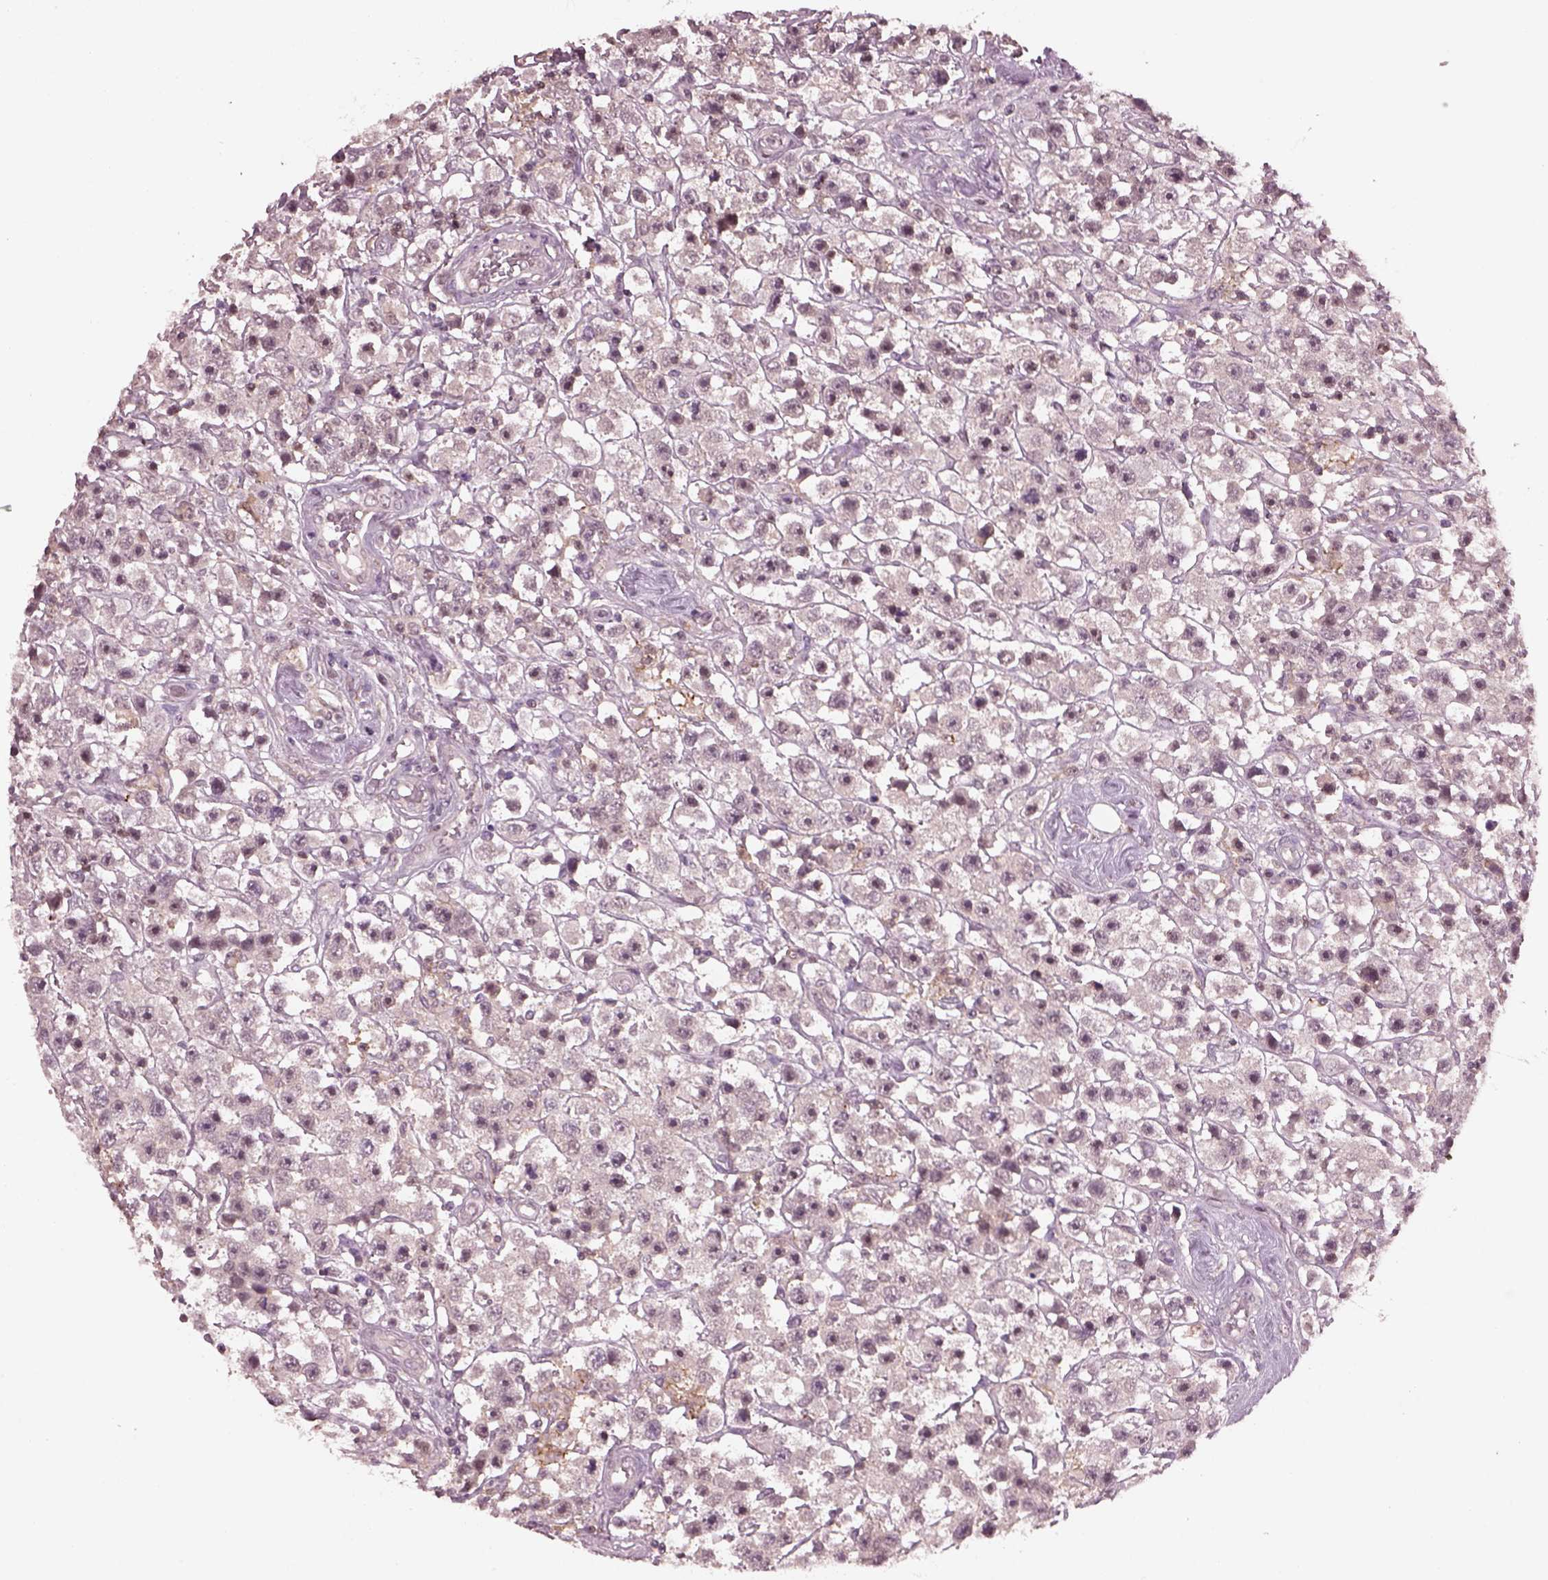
{"staining": {"intensity": "negative", "quantity": "none", "location": "none"}, "tissue": "testis cancer", "cell_type": "Tumor cells", "image_type": "cancer", "snomed": [{"axis": "morphology", "description": "Seminoma, NOS"}, {"axis": "topography", "description": "Testis"}], "caption": "This photomicrograph is of testis cancer stained with immunohistochemistry to label a protein in brown with the nuclei are counter-stained blue. There is no expression in tumor cells. (Stains: DAB (3,3'-diaminobenzidine) IHC with hematoxylin counter stain, Microscopy: brightfield microscopy at high magnification).", "gene": "SRI", "patient": {"sex": "male", "age": 45}}